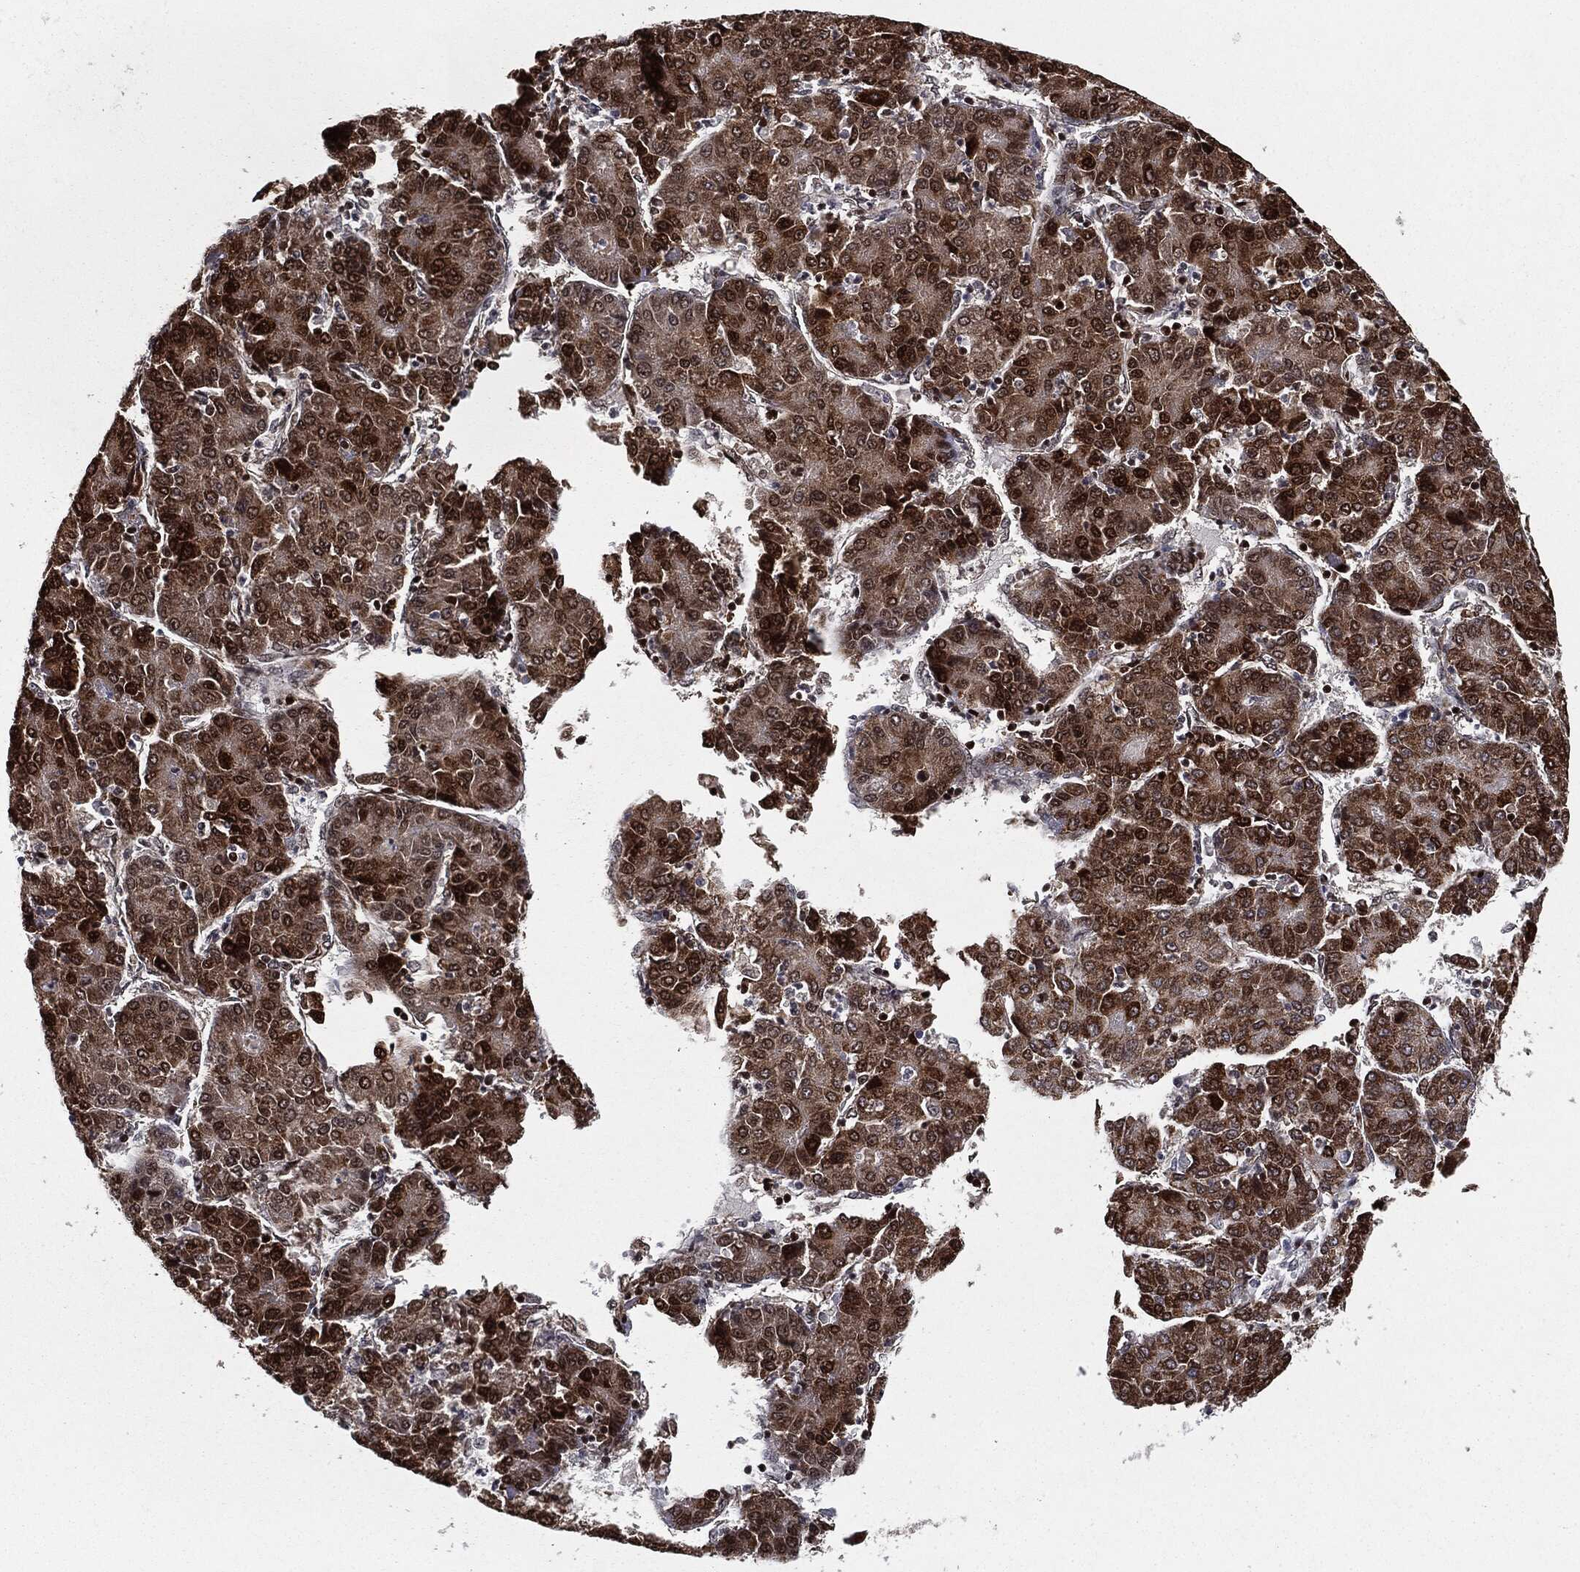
{"staining": {"intensity": "strong", "quantity": ">75%", "location": "cytoplasmic/membranous,nuclear"}, "tissue": "liver cancer", "cell_type": "Tumor cells", "image_type": "cancer", "snomed": [{"axis": "morphology", "description": "Carcinoma, Hepatocellular, NOS"}, {"axis": "topography", "description": "Liver"}], "caption": "Human liver hepatocellular carcinoma stained for a protein (brown) reveals strong cytoplasmic/membranous and nuclear positive expression in approximately >75% of tumor cells.", "gene": "CHCHD2", "patient": {"sex": "male", "age": 65}}